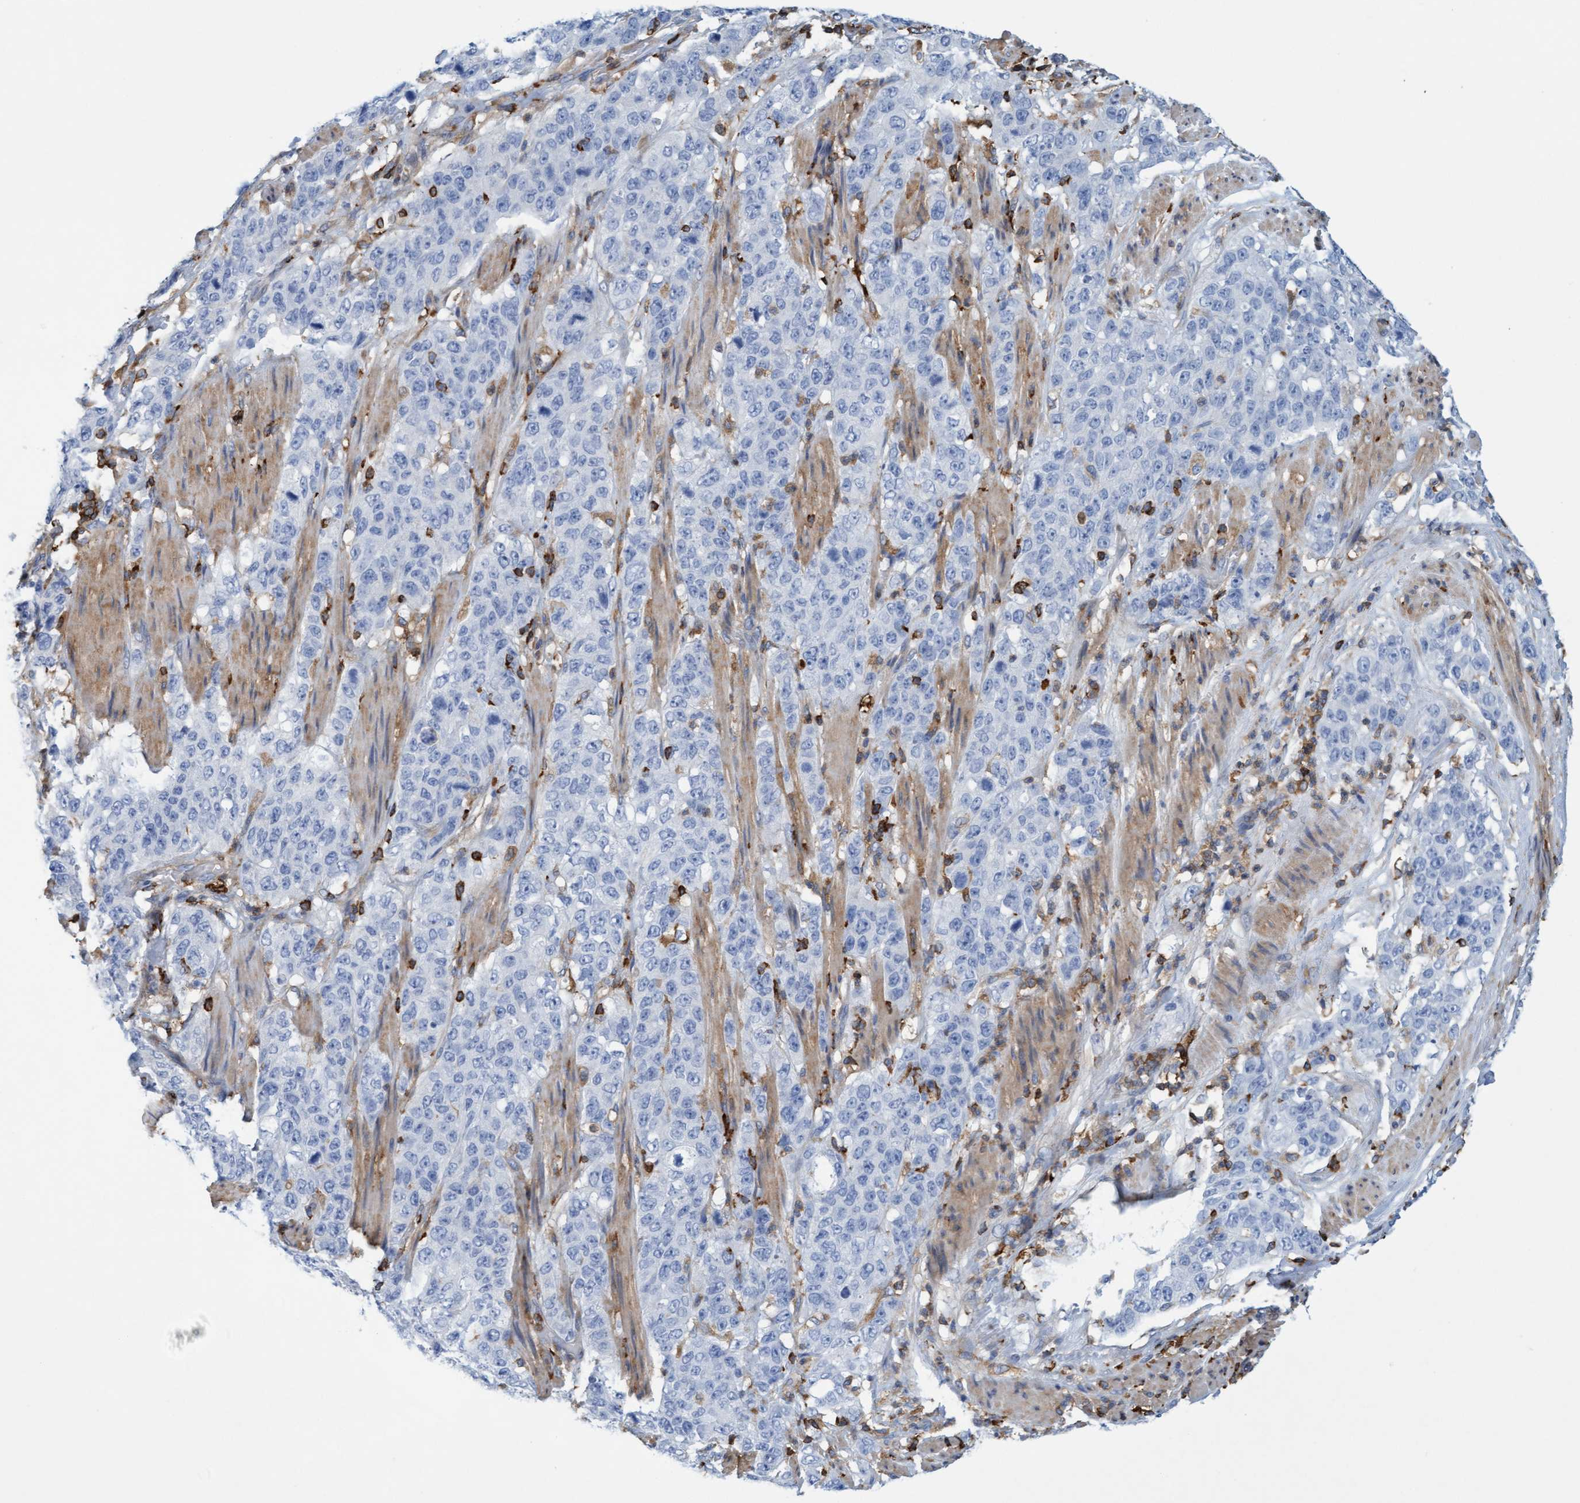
{"staining": {"intensity": "negative", "quantity": "none", "location": "none"}, "tissue": "stomach cancer", "cell_type": "Tumor cells", "image_type": "cancer", "snomed": [{"axis": "morphology", "description": "Adenocarcinoma, NOS"}, {"axis": "topography", "description": "Stomach"}], "caption": "Tumor cells are negative for protein expression in human stomach adenocarcinoma. (DAB (3,3'-diaminobenzidine) immunohistochemistry with hematoxylin counter stain).", "gene": "FNBP1", "patient": {"sex": "male", "age": 48}}